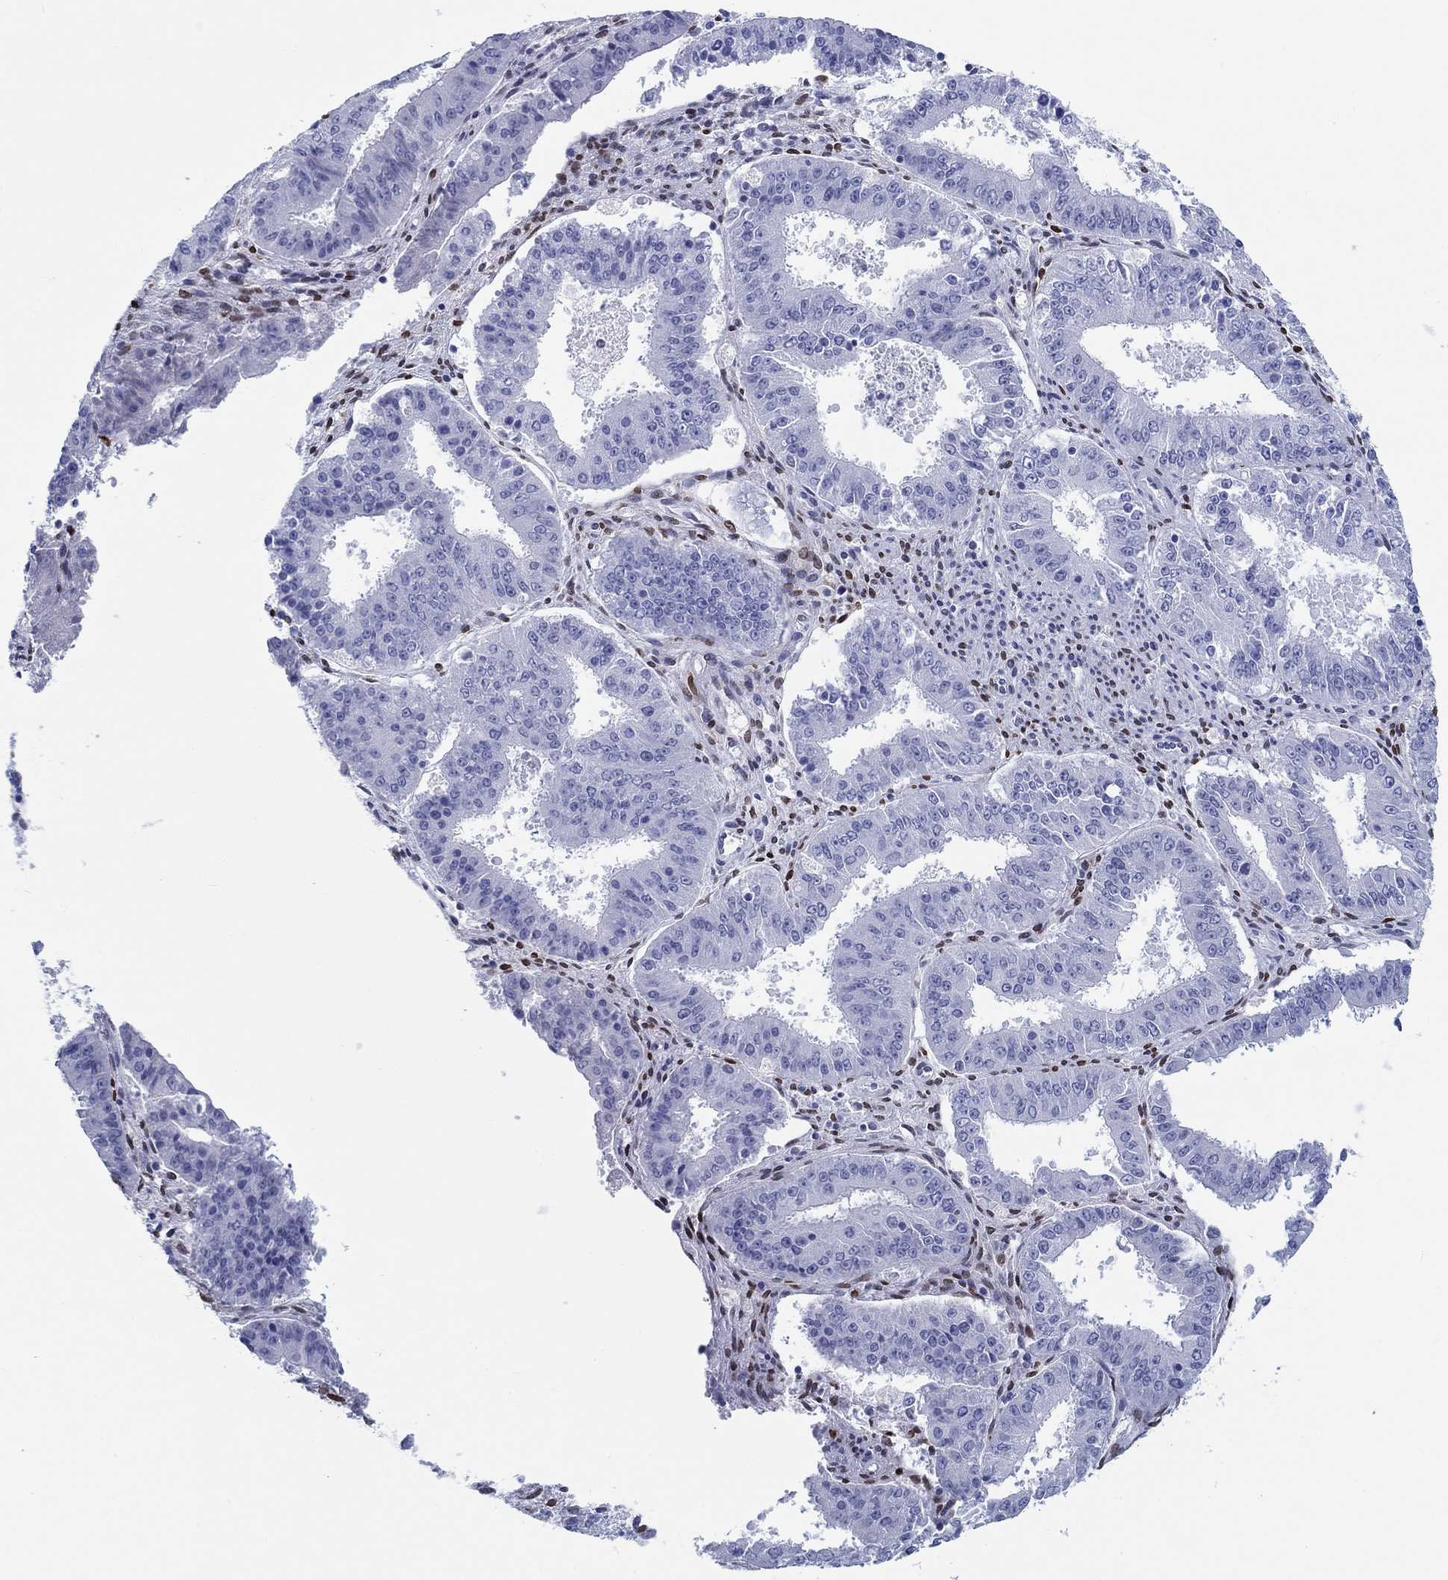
{"staining": {"intensity": "negative", "quantity": "none", "location": "none"}, "tissue": "ovarian cancer", "cell_type": "Tumor cells", "image_type": "cancer", "snomed": [{"axis": "morphology", "description": "Carcinoma, endometroid"}, {"axis": "topography", "description": "Ovary"}], "caption": "This photomicrograph is of ovarian cancer (endometroid carcinoma) stained with immunohistochemistry (IHC) to label a protein in brown with the nuclei are counter-stained blue. There is no expression in tumor cells.", "gene": "H1-1", "patient": {"sex": "female", "age": 42}}